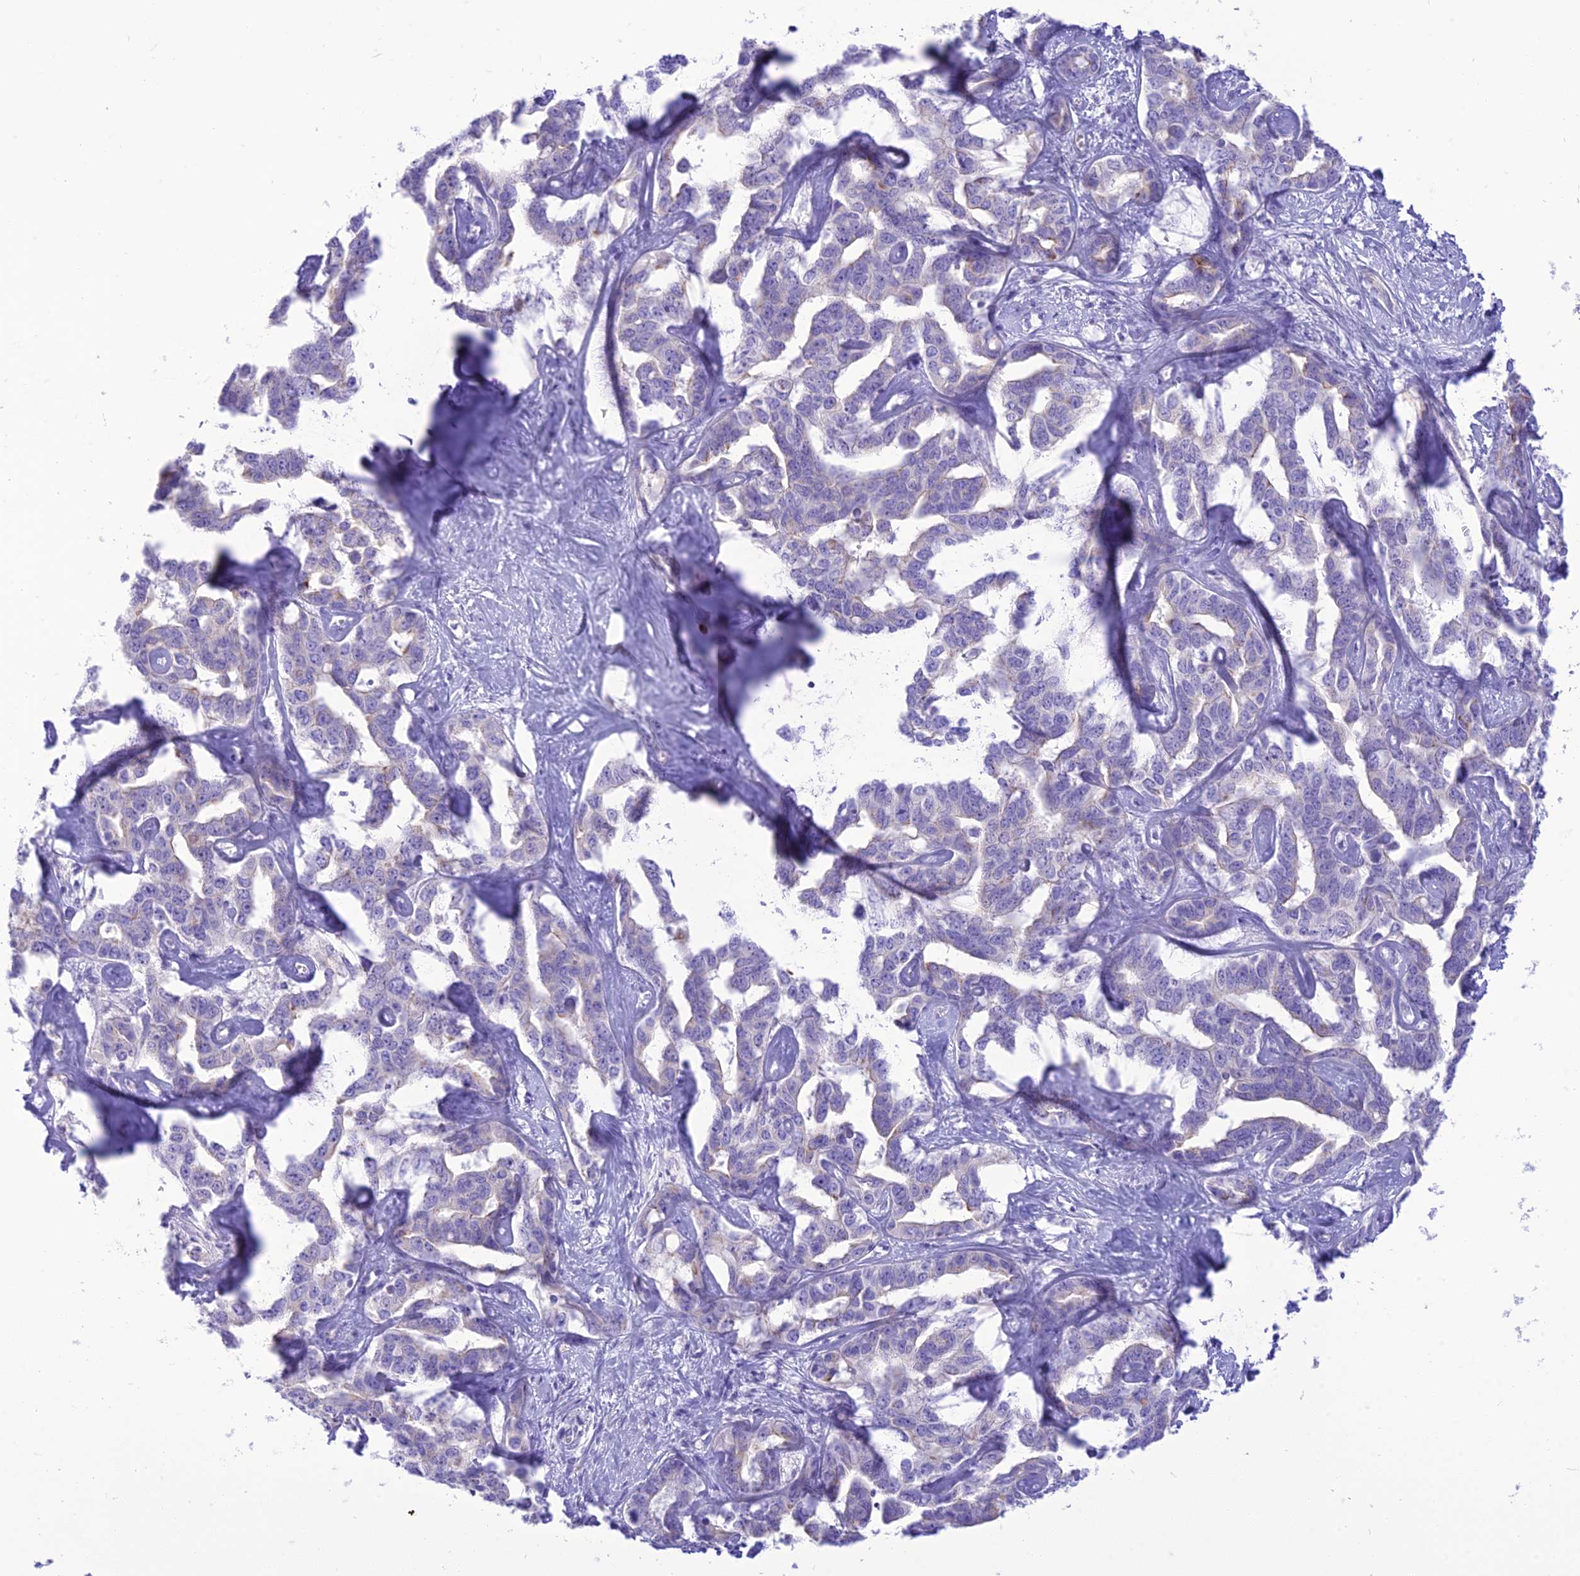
{"staining": {"intensity": "negative", "quantity": "none", "location": "none"}, "tissue": "liver cancer", "cell_type": "Tumor cells", "image_type": "cancer", "snomed": [{"axis": "morphology", "description": "Cholangiocarcinoma"}, {"axis": "topography", "description": "Liver"}], "caption": "Histopathology image shows no significant protein positivity in tumor cells of liver cancer.", "gene": "DHDH", "patient": {"sex": "male", "age": 59}}